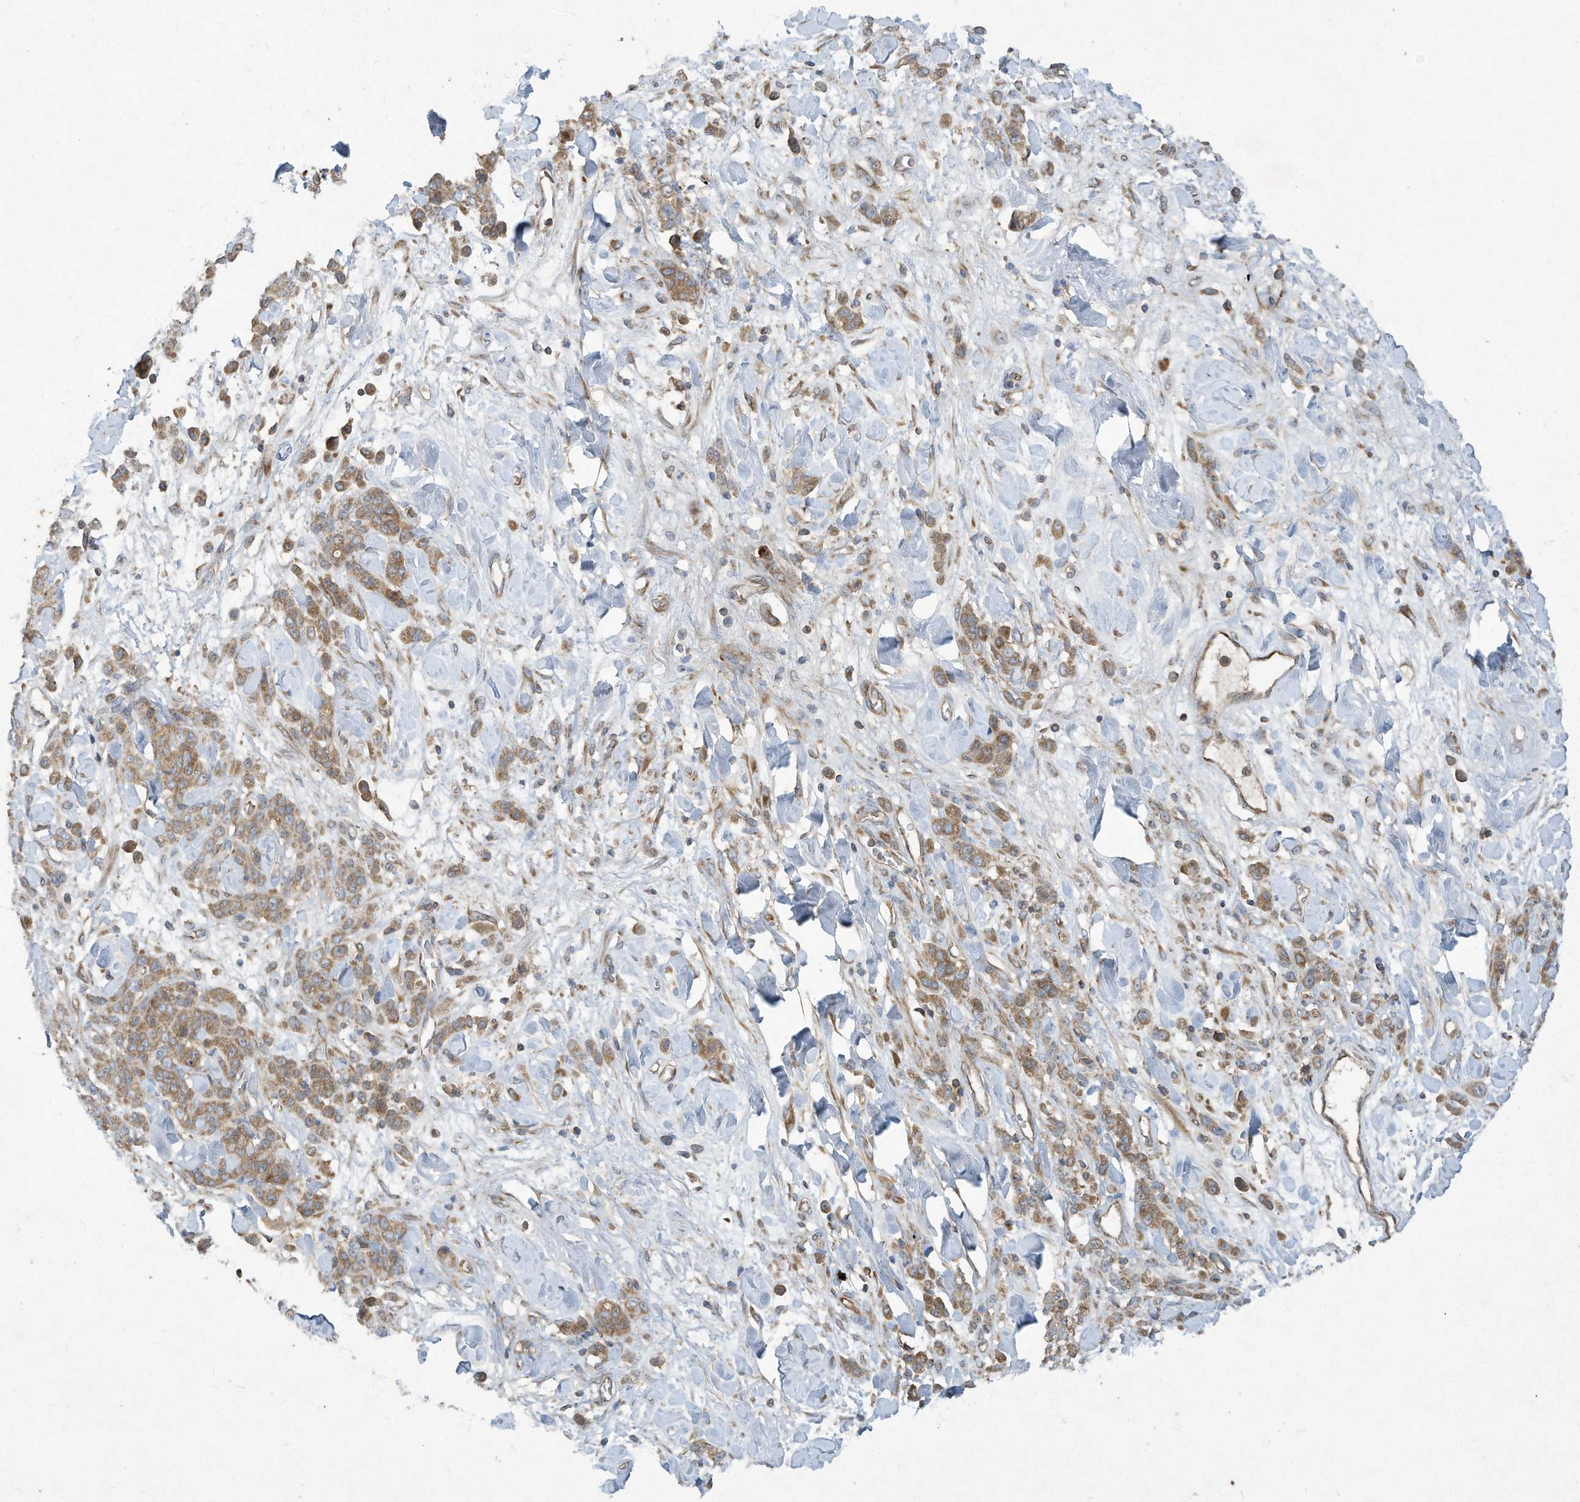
{"staining": {"intensity": "moderate", "quantity": ">75%", "location": "cytoplasmic/membranous"}, "tissue": "stomach cancer", "cell_type": "Tumor cells", "image_type": "cancer", "snomed": [{"axis": "morphology", "description": "Normal tissue, NOS"}, {"axis": "morphology", "description": "Adenocarcinoma, NOS"}, {"axis": "topography", "description": "Stomach"}], "caption": "A brown stain labels moderate cytoplasmic/membranous expression of a protein in stomach cancer tumor cells. The protein of interest is stained brown, and the nuclei are stained in blue (DAB (3,3'-diaminobenzidine) IHC with brightfield microscopy, high magnification).", "gene": "SYNJ2", "patient": {"sex": "male", "age": 82}}